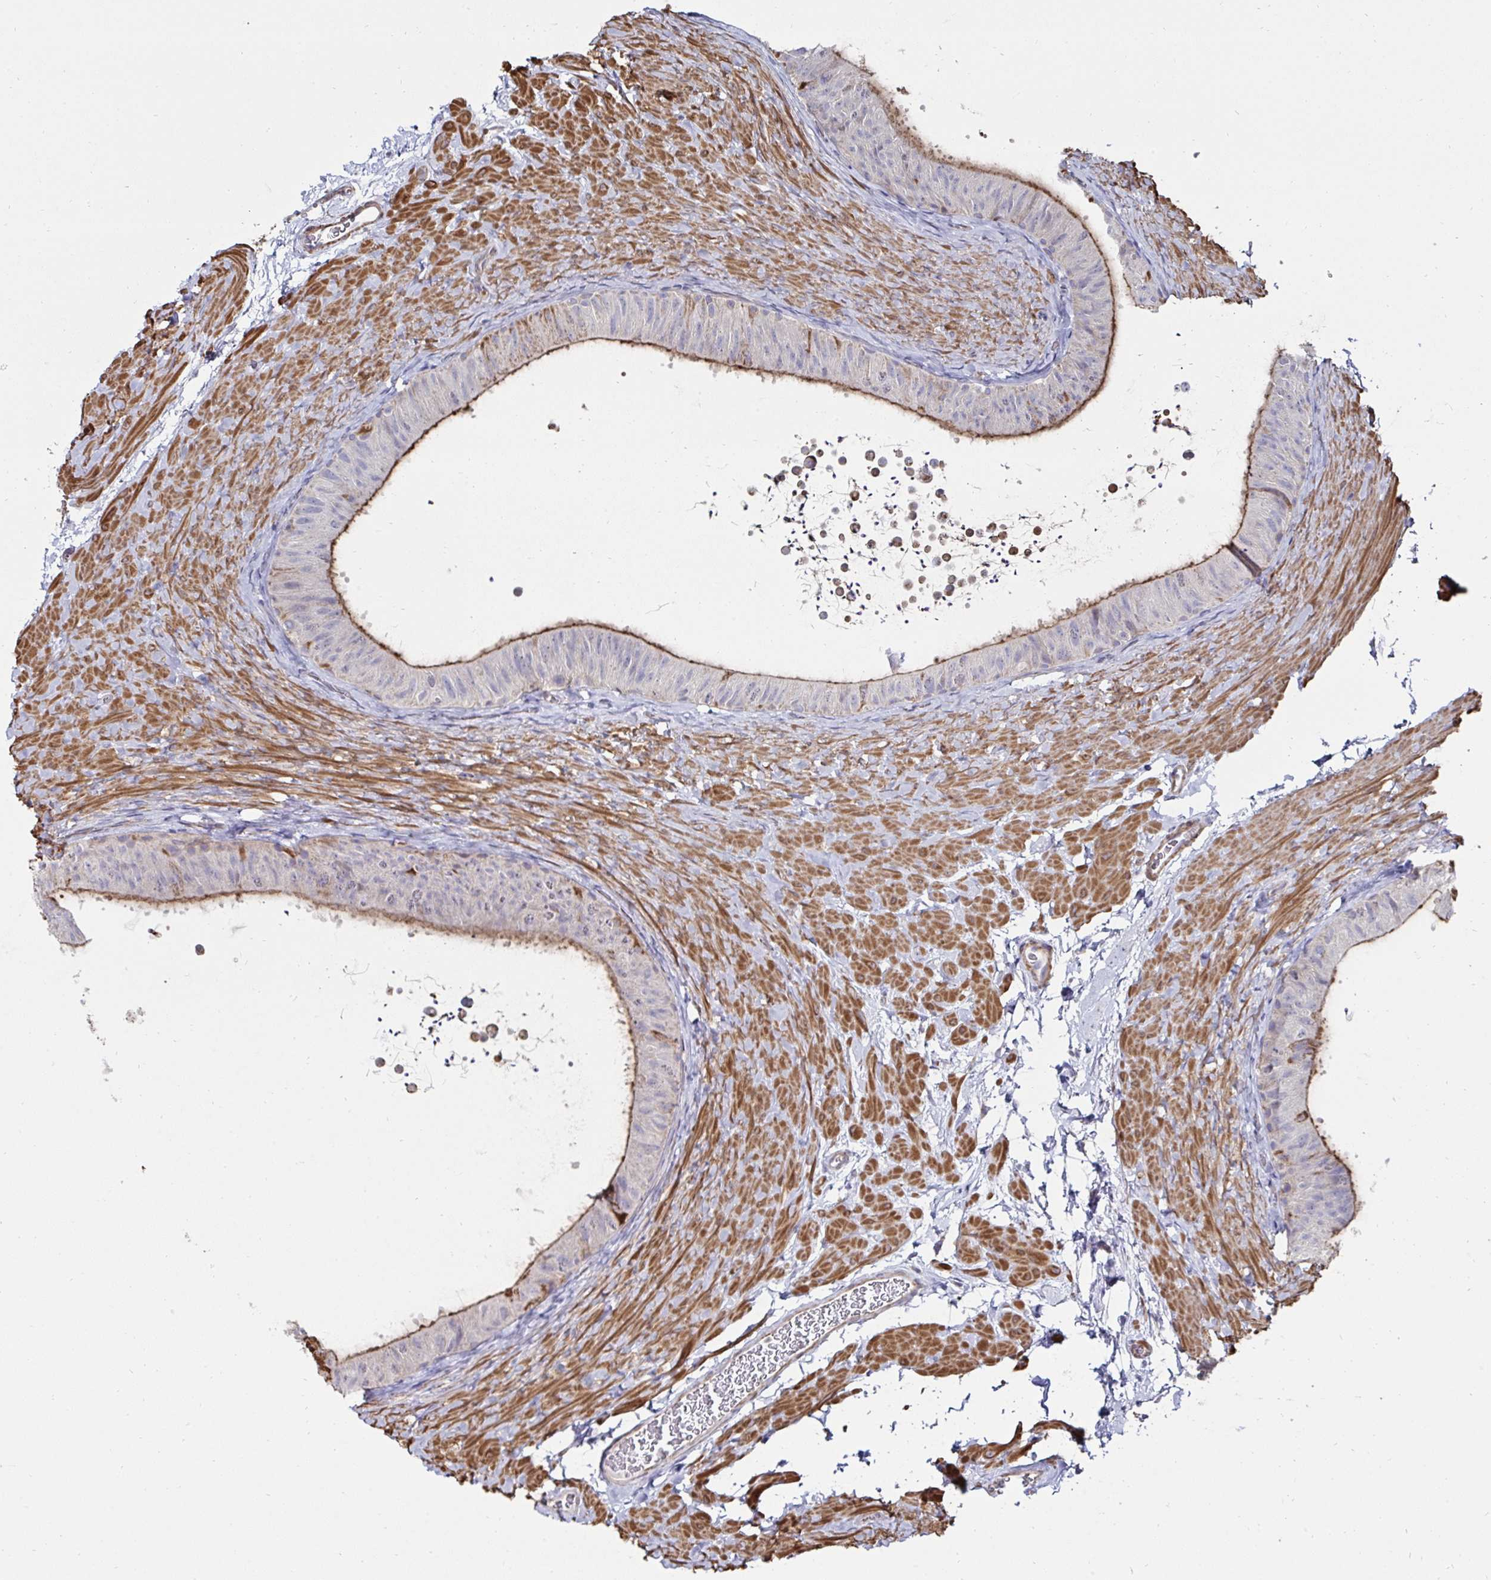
{"staining": {"intensity": "moderate", "quantity": "25%-75%", "location": "cytoplasmic/membranous"}, "tissue": "epididymis", "cell_type": "Glandular cells", "image_type": "normal", "snomed": [{"axis": "morphology", "description": "Normal tissue, NOS"}, {"axis": "topography", "description": "Epididymis, spermatic cord, NOS"}, {"axis": "topography", "description": "Epididymis"}], "caption": "Immunohistochemistry (IHC) (DAB) staining of benign human epididymis reveals moderate cytoplasmic/membranous protein staining in approximately 25%-75% of glandular cells.", "gene": "DZANK1", "patient": {"sex": "male", "age": 31}}